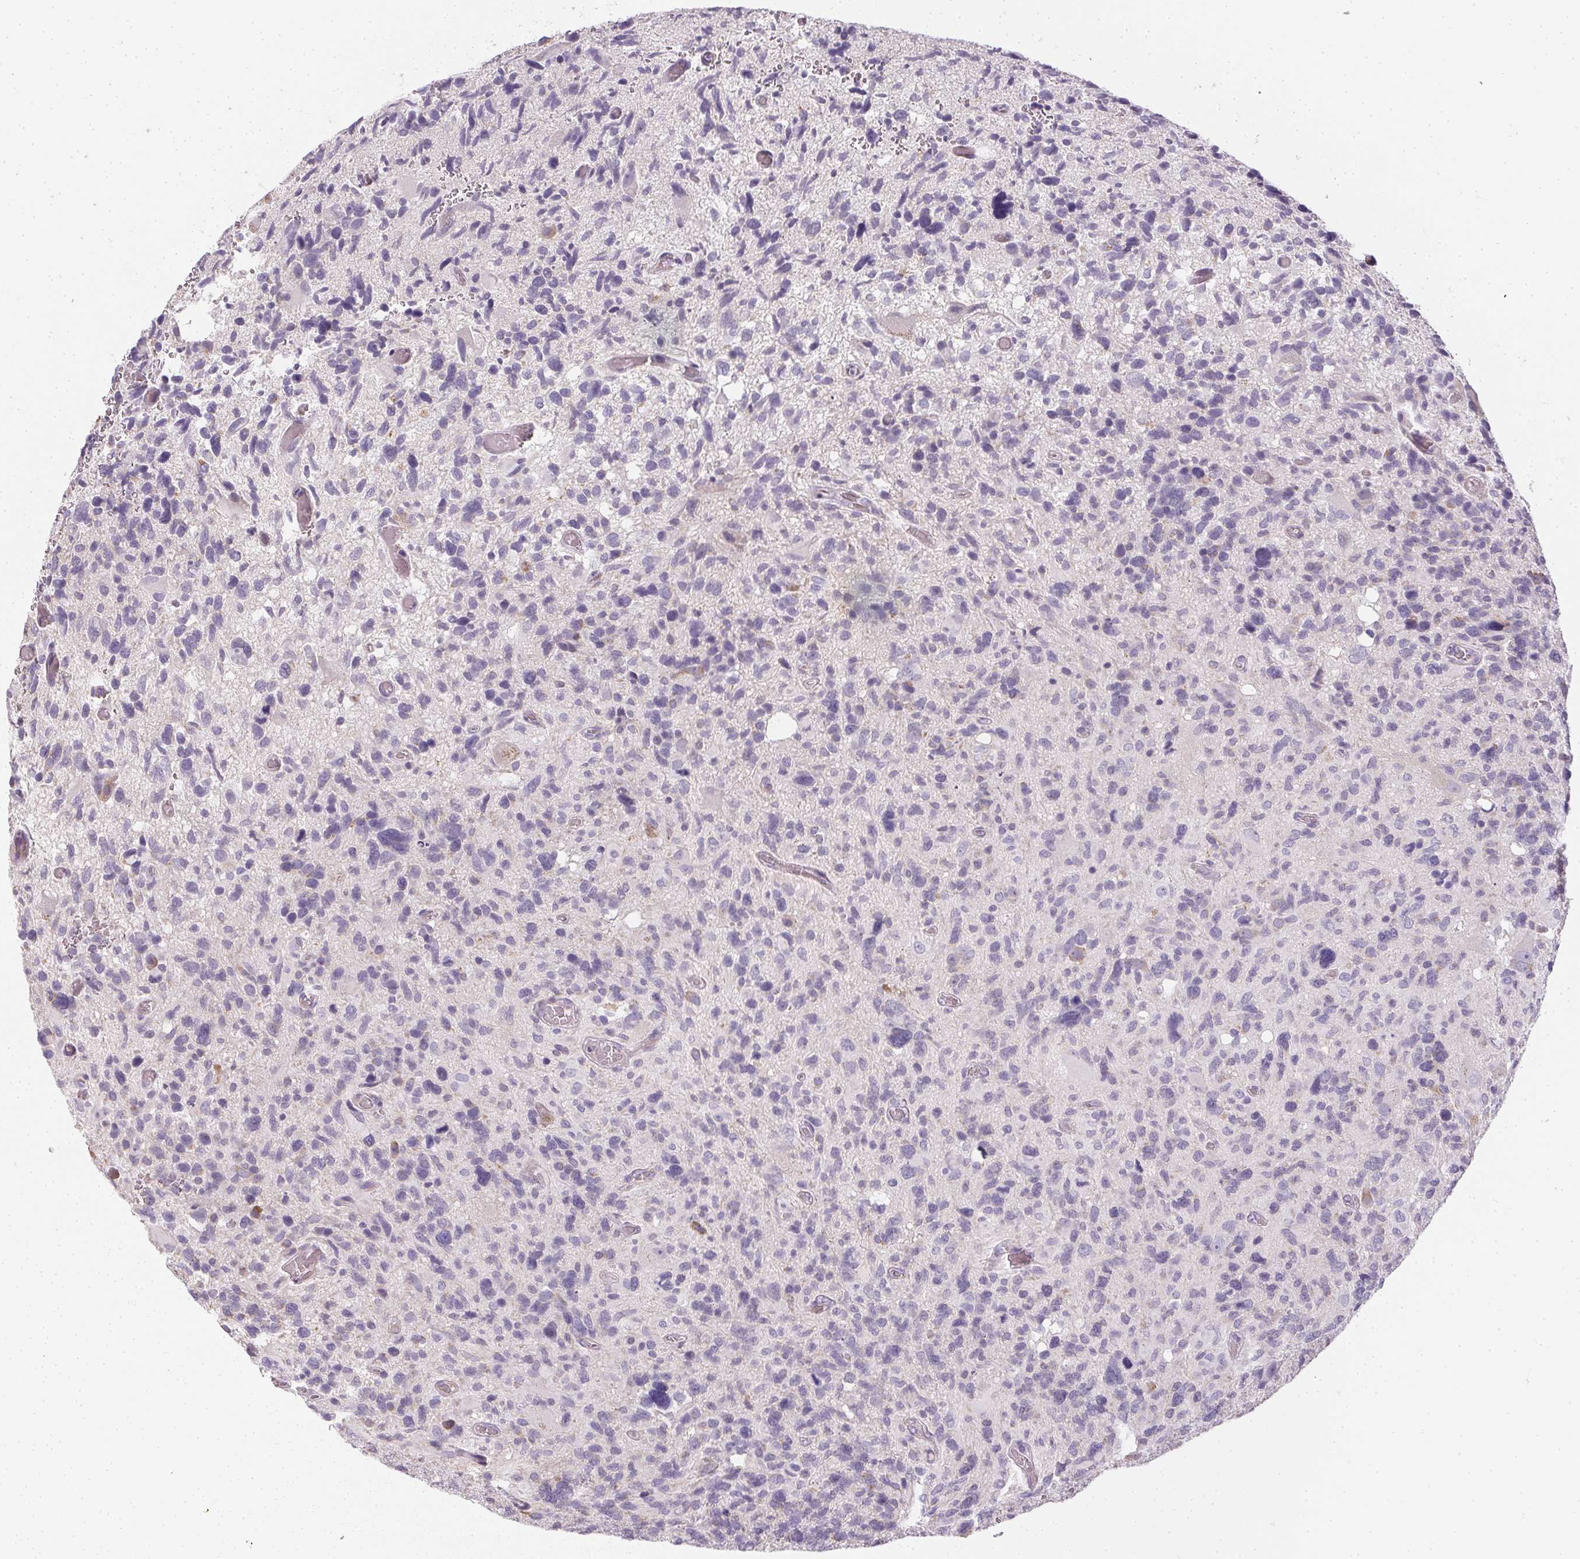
{"staining": {"intensity": "negative", "quantity": "none", "location": "none"}, "tissue": "glioma", "cell_type": "Tumor cells", "image_type": "cancer", "snomed": [{"axis": "morphology", "description": "Glioma, malignant, High grade"}, {"axis": "topography", "description": "Brain"}], "caption": "The image displays no staining of tumor cells in glioma.", "gene": "SMYD1", "patient": {"sex": "male", "age": 49}}